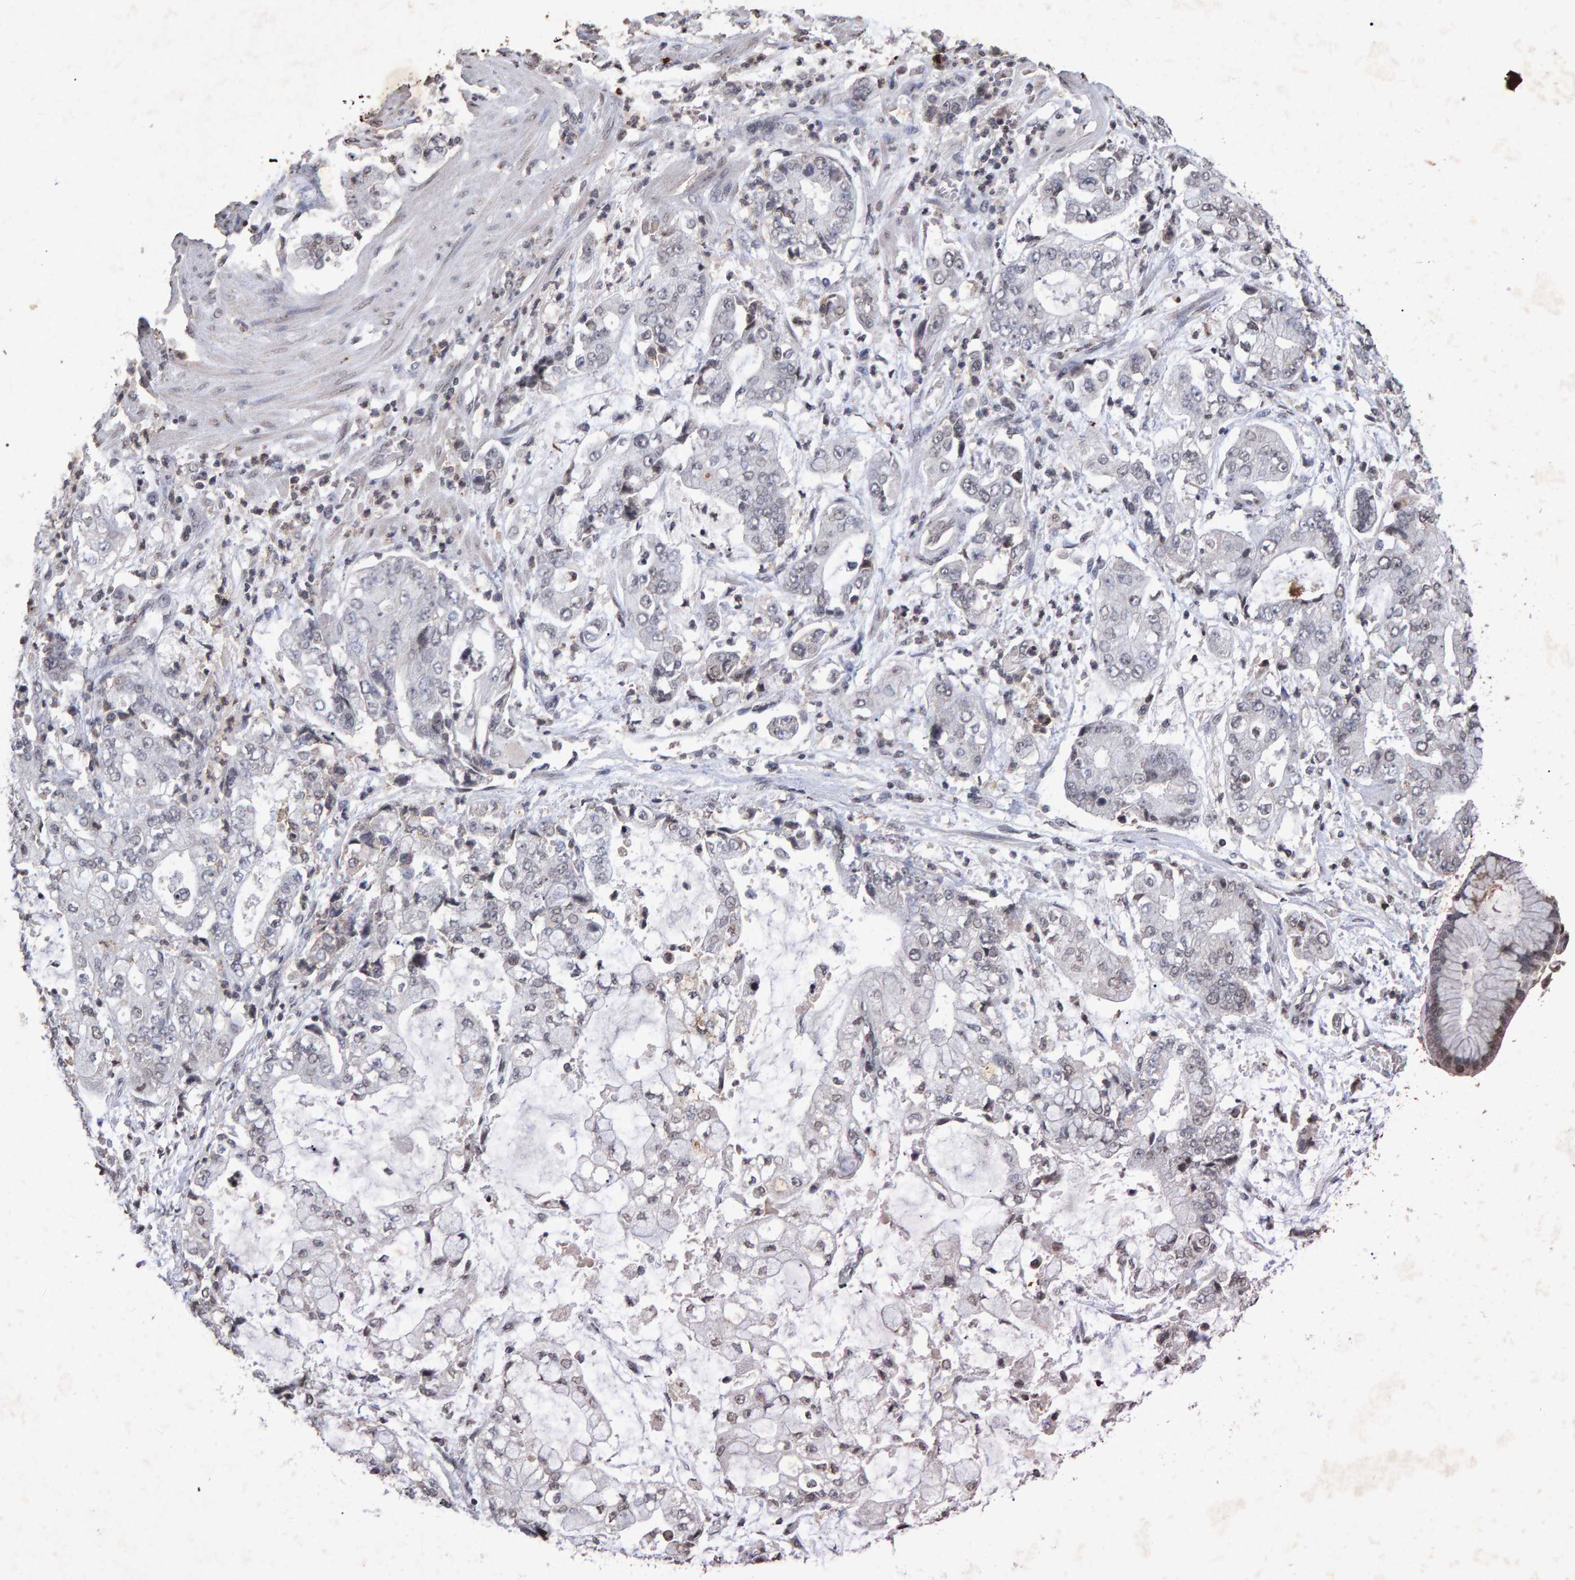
{"staining": {"intensity": "negative", "quantity": "none", "location": "none"}, "tissue": "stomach cancer", "cell_type": "Tumor cells", "image_type": "cancer", "snomed": [{"axis": "morphology", "description": "Adenocarcinoma, NOS"}, {"axis": "topography", "description": "Stomach"}], "caption": "This is a image of immunohistochemistry staining of stomach cancer, which shows no positivity in tumor cells. Brightfield microscopy of IHC stained with DAB (brown) and hematoxylin (blue), captured at high magnification.", "gene": "GALC", "patient": {"sex": "male", "age": 76}}